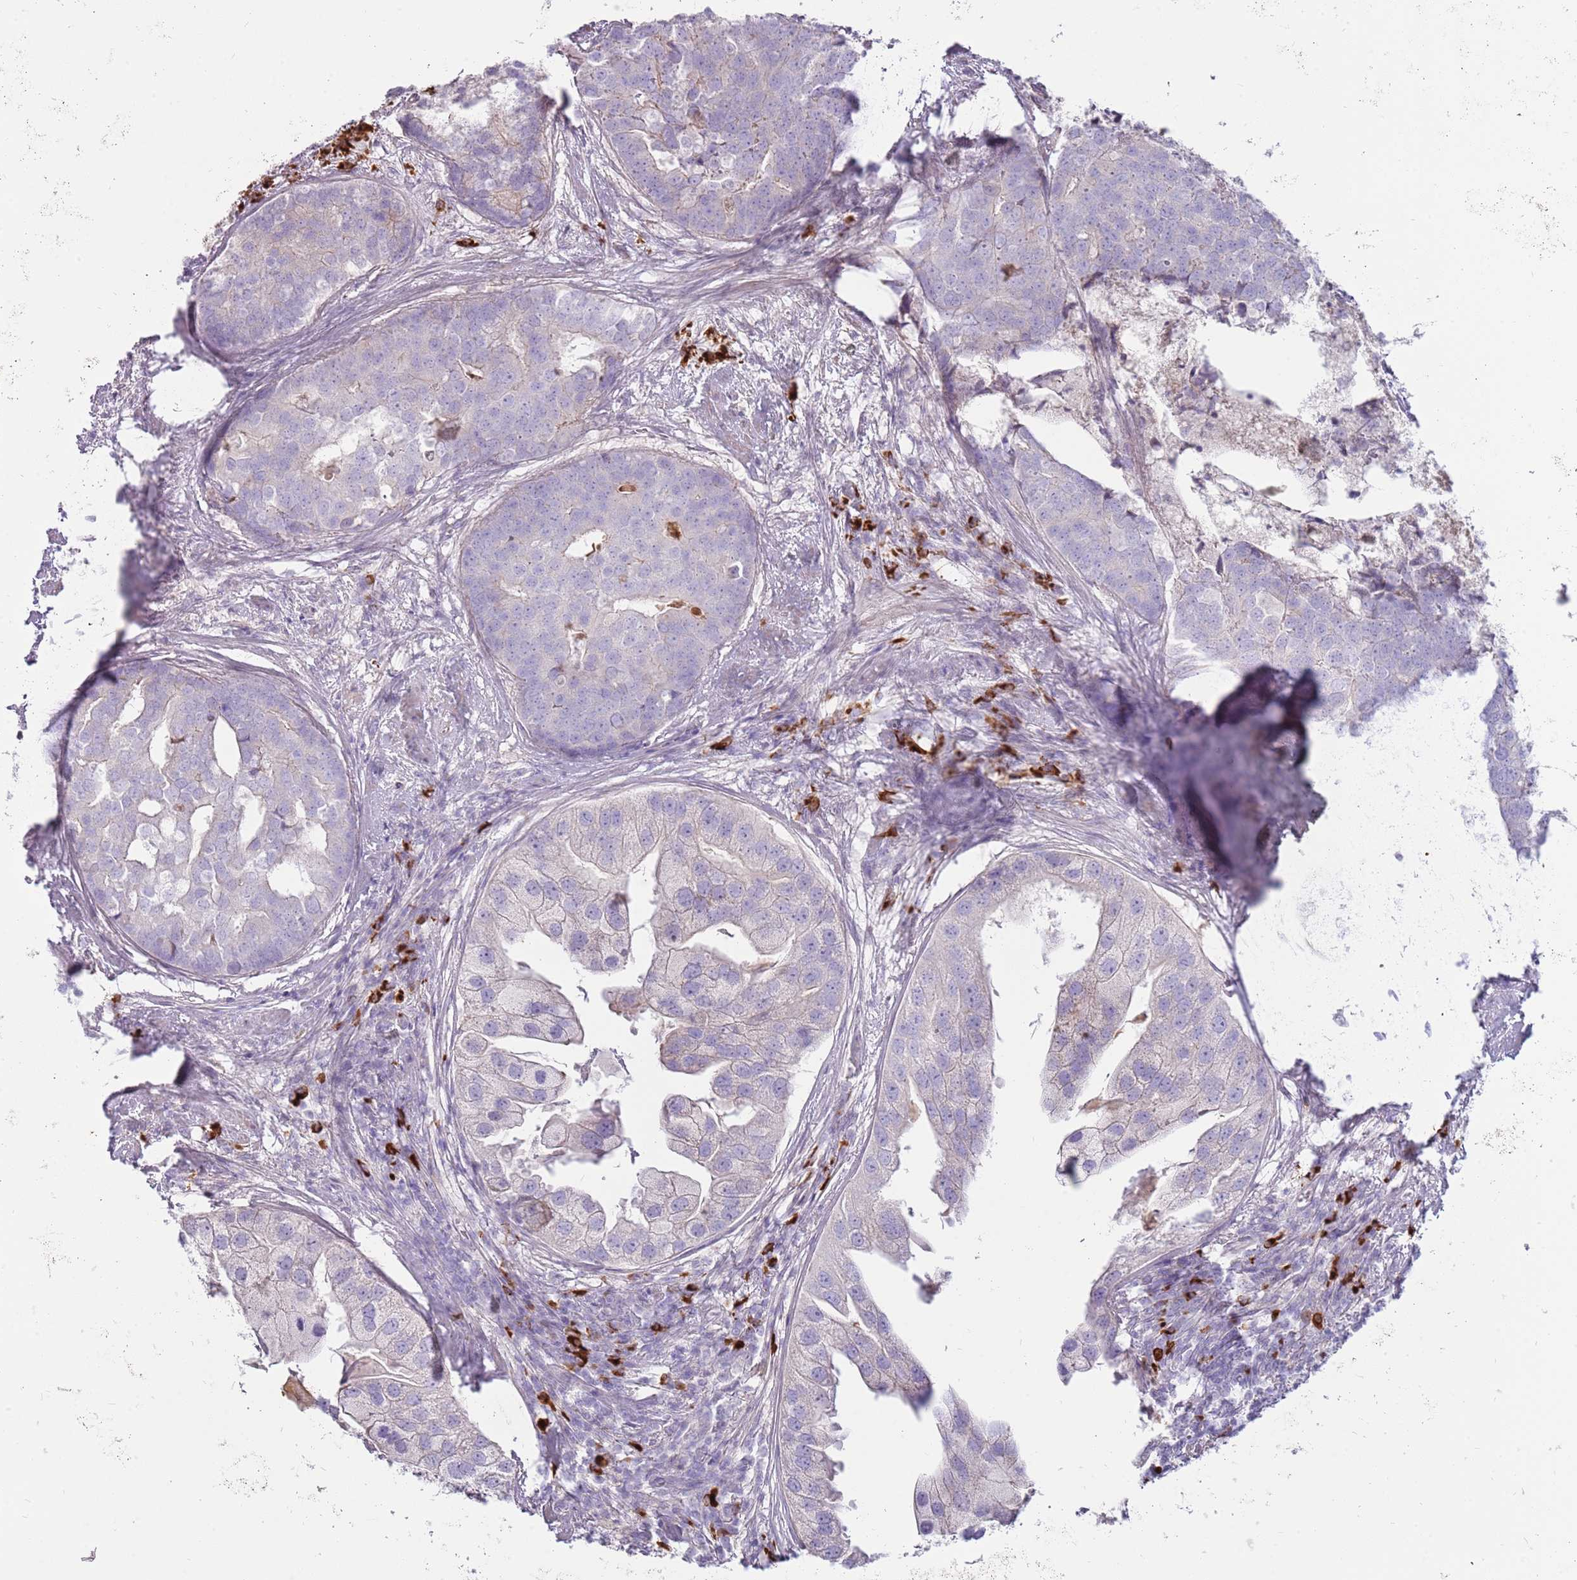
{"staining": {"intensity": "negative", "quantity": "none", "location": "none"}, "tissue": "prostate cancer", "cell_type": "Tumor cells", "image_type": "cancer", "snomed": [{"axis": "morphology", "description": "Adenocarcinoma, High grade"}, {"axis": "topography", "description": "Prostate"}], "caption": "A photomicrograph of human prostate high-grade adenocarcinoma is negative for staining in tumor cells. (DAB (3,3'-diaminobenzidine) immunohistochemistry visualized using brightfield microscopy, high magnification).", "gene": "MCUB", "patient": {"sex": "male", "age": 62}}